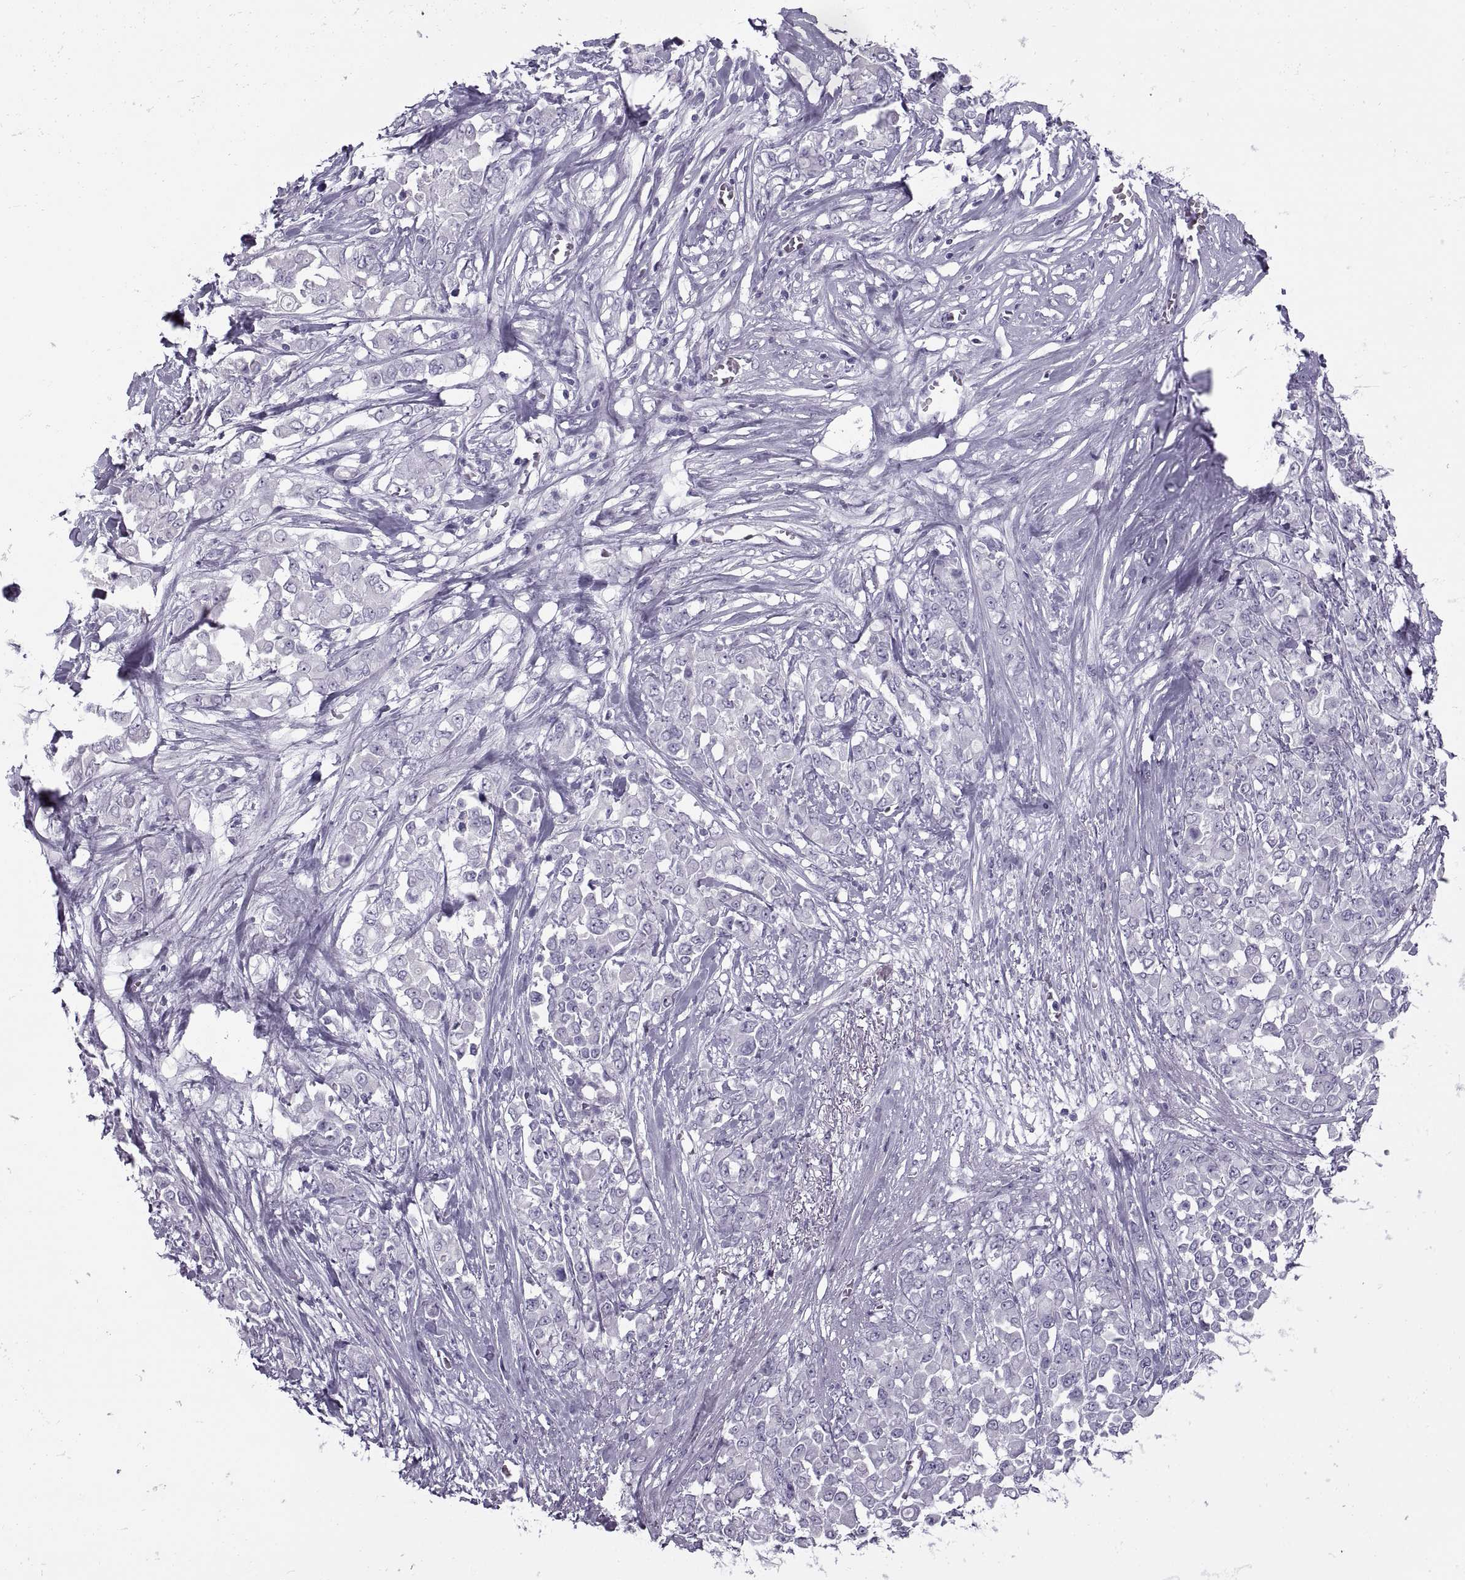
{"staining": {"intensity": "negative", "quantity": "none", "location": "none"}, "tissue": "stomach cancer", "cell_type": "Tumor cells", "image_type": "cancer", "snomed": [{"axis": "morphology", "description": "Adenocarcinoma, NOS"}, {"axis": "topography", "description": "Stomach"}], "caption": "Micrograph shows no significant protein expression in tumor cells of stomach cancer (adenocarcinoma). (Brightfield microscopy of DAB (3,3'-diaminobenzidine) immunohistochemistry (IHC) at high magnification).", "gene": "RLBP1", "patient": {"sex": "female", "age": 76}}